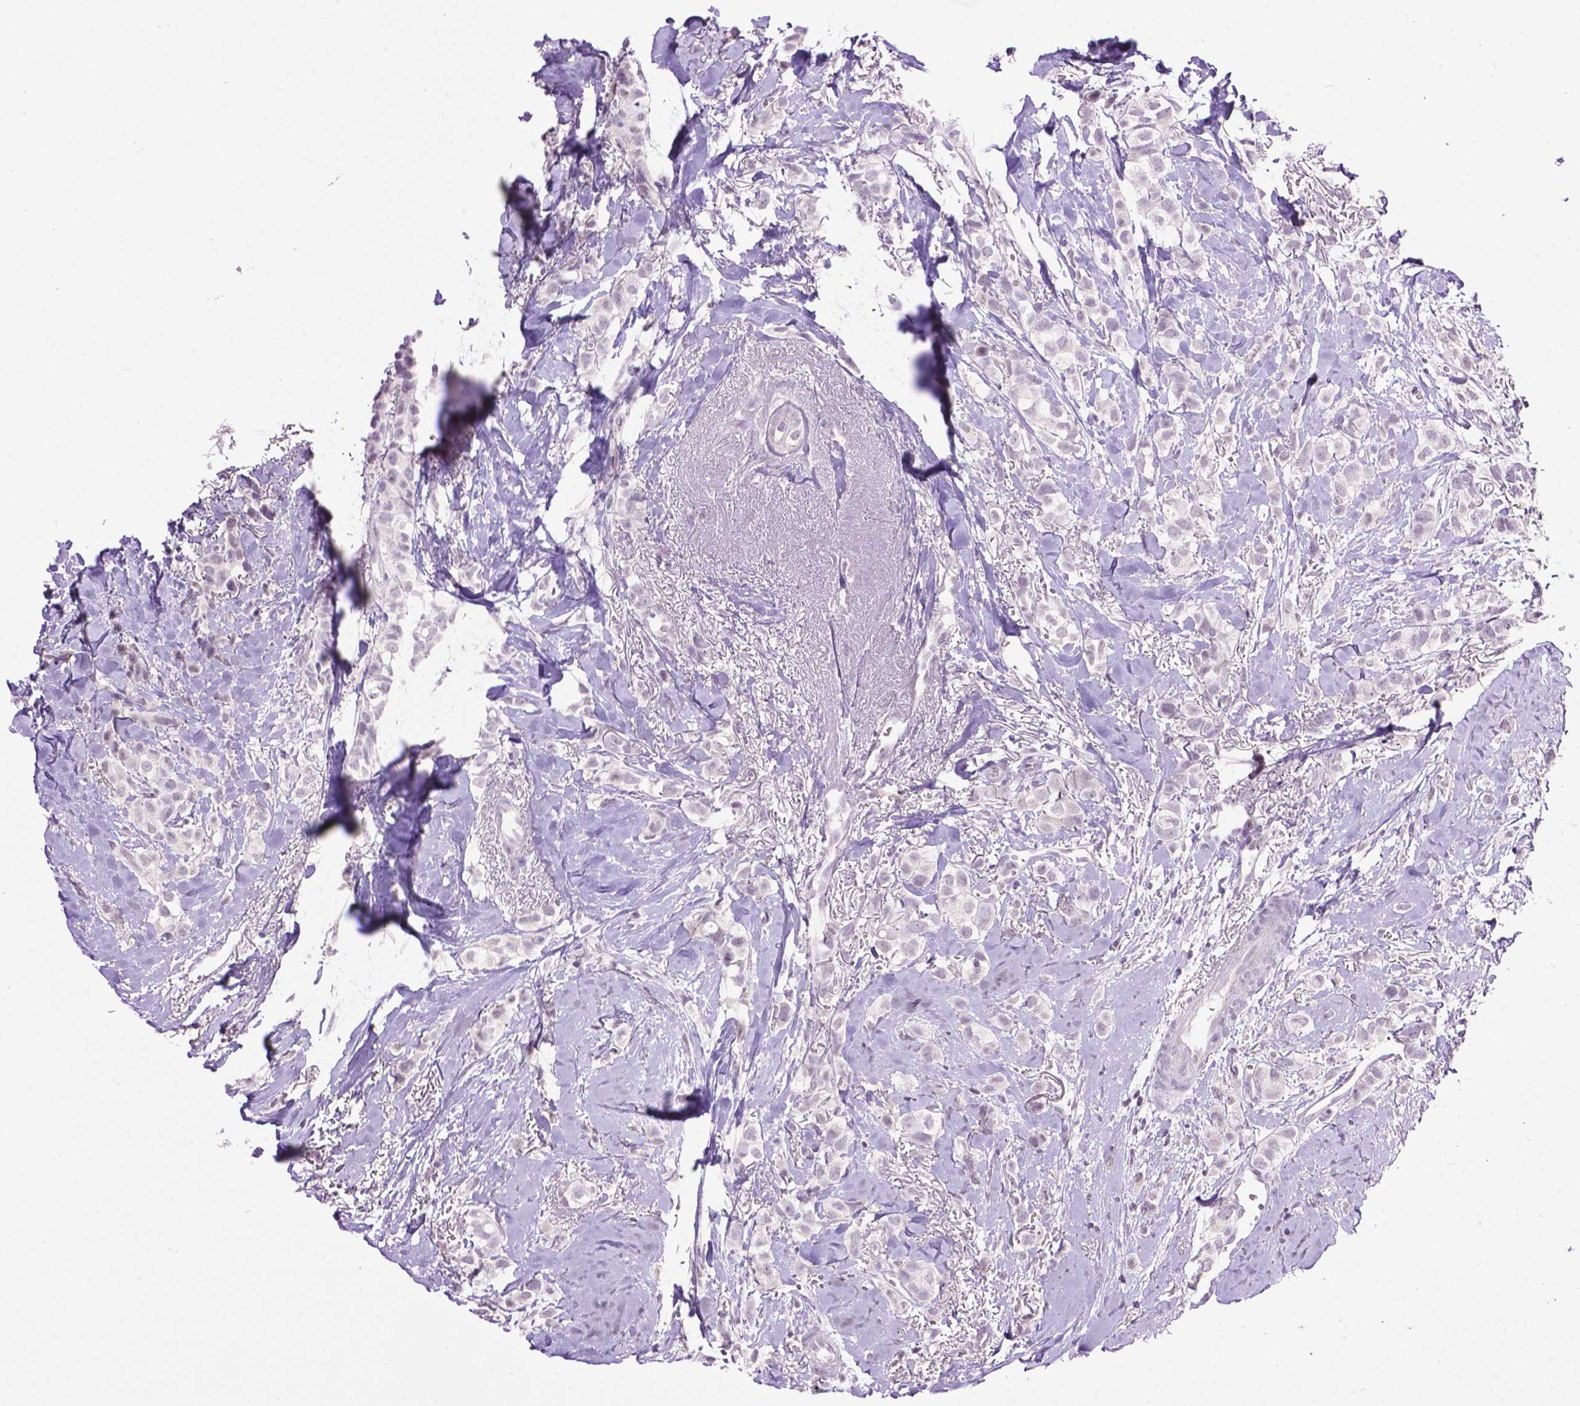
{"staining": {"intensity": "negative", "quantity": "none", "location": "none"}, "tissue": "breast cancer", "cell_type": "Tumor cells", "image_type": "cancer", "snomed": [{"axis": "morphology", "description": "Duct carcinoma"}, {"axis": "topography", "description": "Breast"}], "caption": "This is an immunohistochemistry (IHC) micrograph of breast intraductal carcinoma. There is no positivity in tumor cells.", "gene": "TH", "patient": {"sex": "female", "age": 85}}